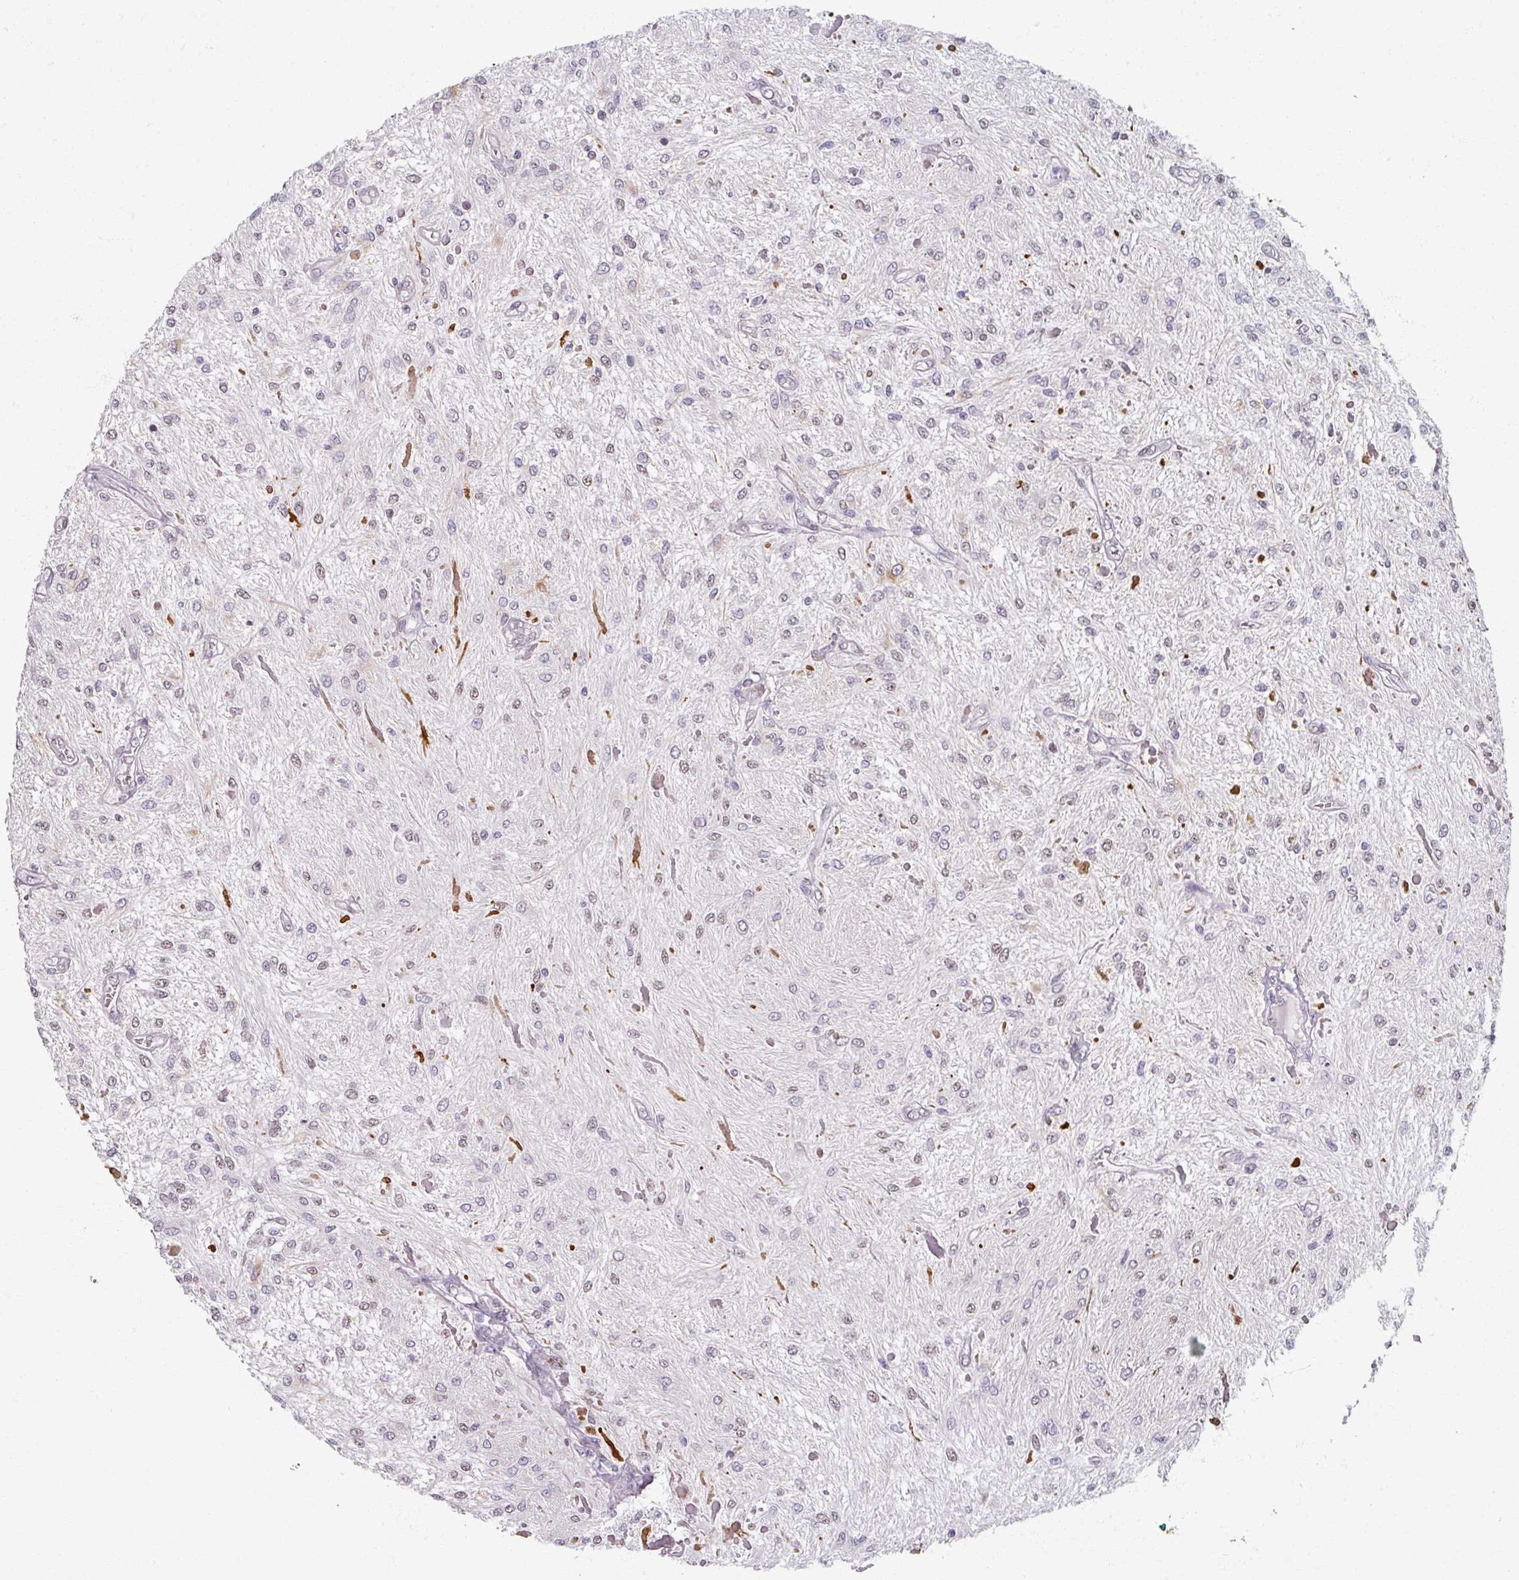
{"staining": {"intensity": "weak", "quantity": "<25%", "location": "nuclear"}, "tissue": "glioma", "cell_type": "Tumor cells", "image_type": "cancer", "snomed": [{"axis": "morphology", "description": "Glioma, malignant, Low grade"}, {"axis": "topography", "description": "Cerebellum"}], "caption": "Immunohistochemistry image of neoplastic tissue: human malignant glioma (low-grade) stained with DAB demonstrates no significant protein expression in tumor cells.", "gene": "RIPOR3", "patient": {"sex": "female", "age": 14}}